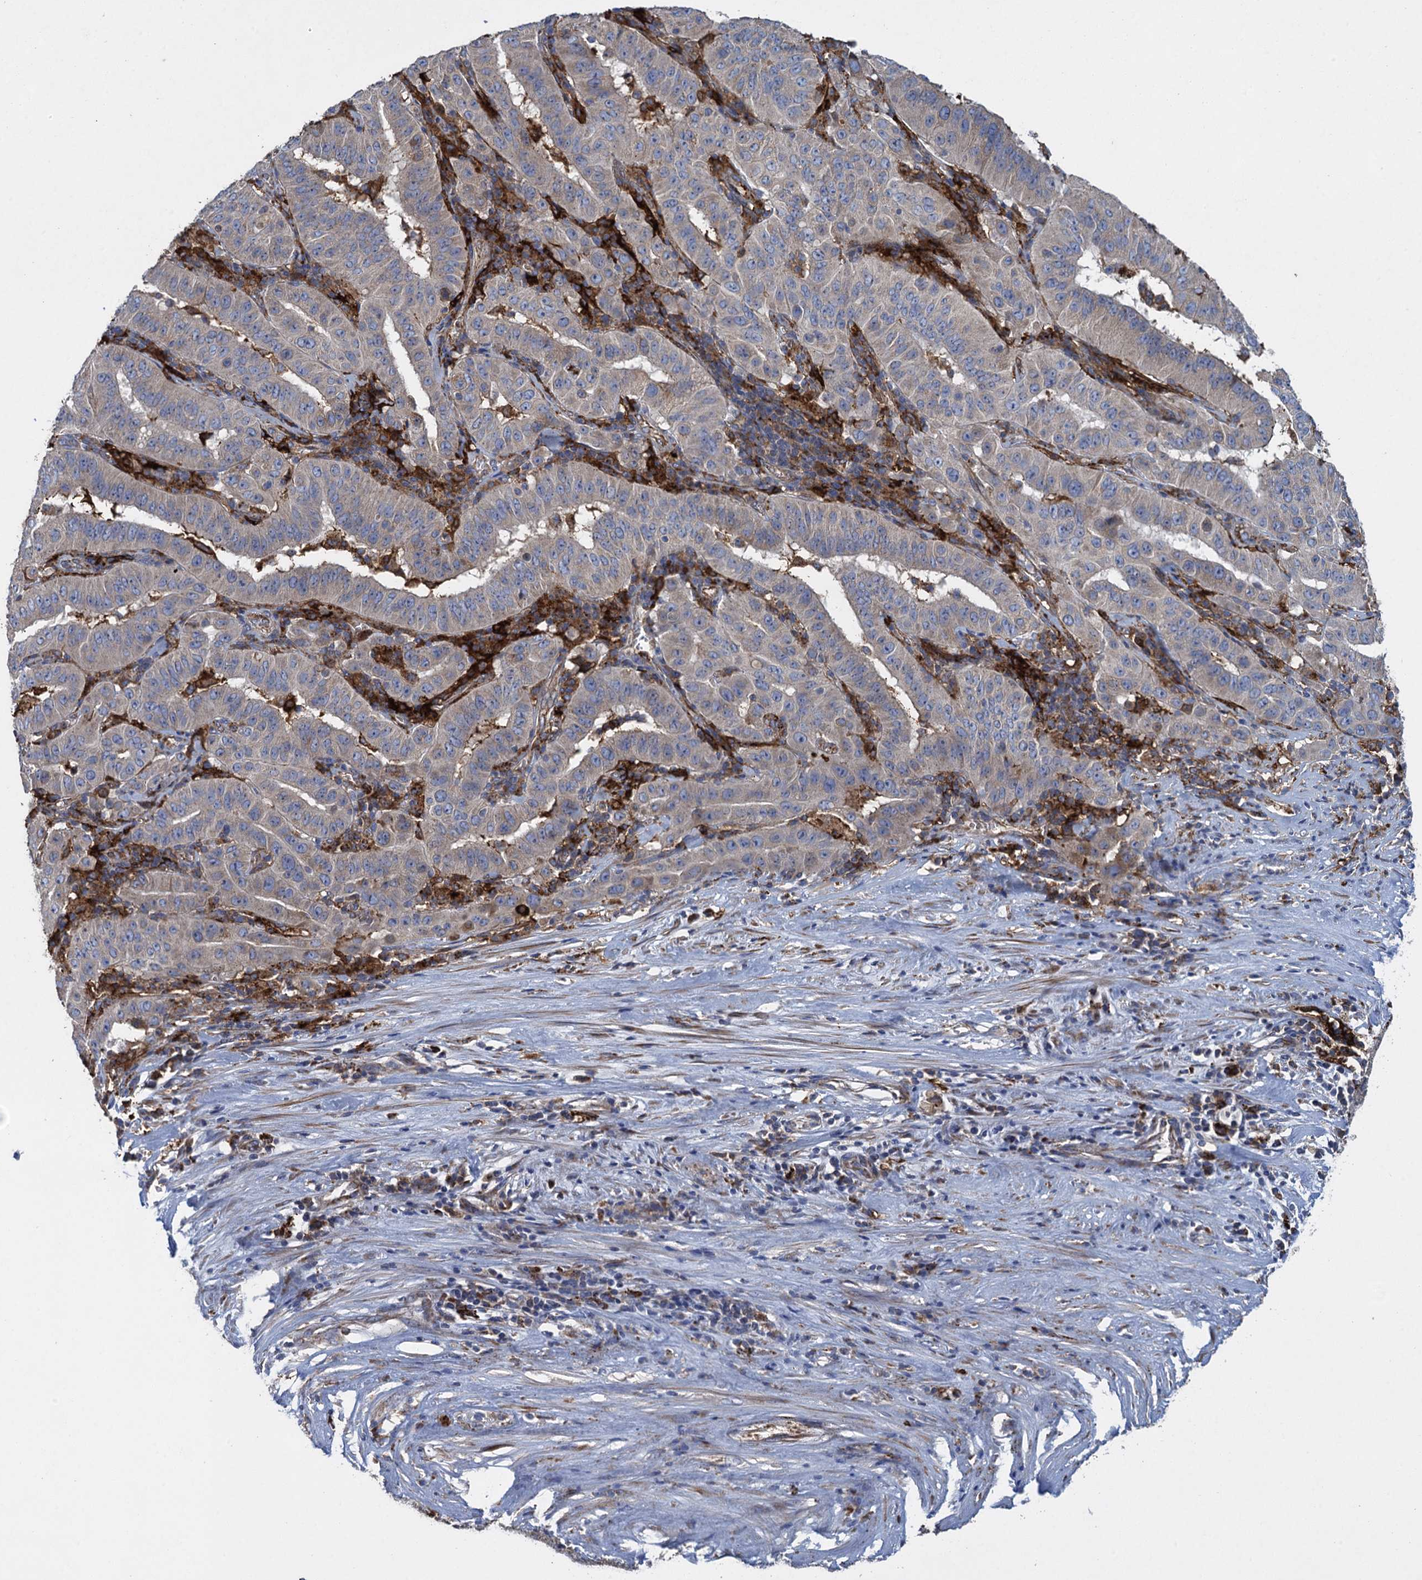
{"staining": {"intensity": "weak", "quantity": "<25%", "location": "cytoplasmic/membranous"}, "tissue": "pancreatic cancer", "cell_type": "Tumor cells", "image_type": "cancer", "snomed": [{"axis": "morphology", "description": "Adenocarcinoma, NOS"}, {"axis": "topography", "description": "Pancreas"}], "caption": "A high-resolution histopathology image shows immunohistochemistry staining of pancreatic cancer (adenocarcinoma), which exhibits no significant expression in tumor cells.", "gene": "TXNDC11", "patient": {"sex": "male", "age": 63}}